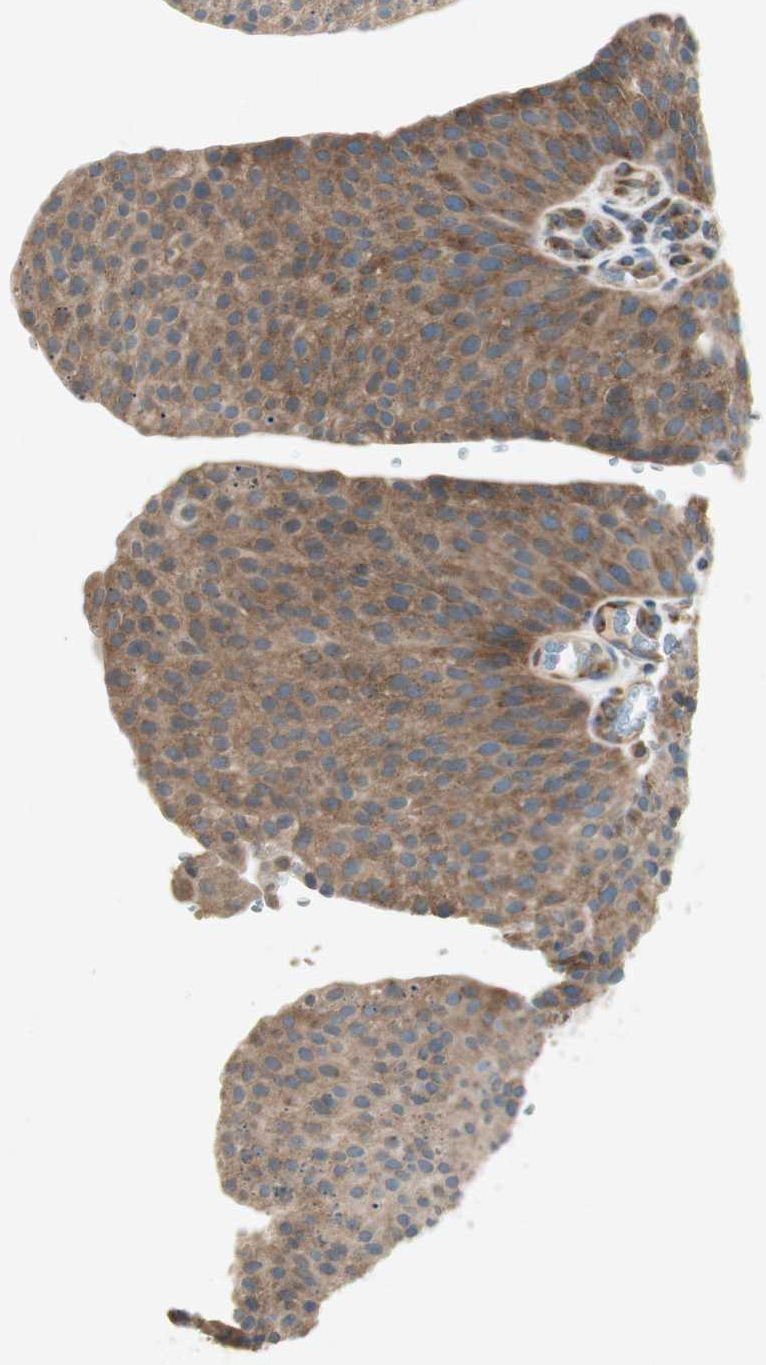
{"staining": {"intensity": "moderate", "quantity": ">75%", "location": "cytoplasmic/membranous"}, "tissue": "urothelial cancer", "cell_type": "Tumor cells", "image_type": "cancer", "snomed": [{"axis": "morphology", "description": "Urothelial carcinoma, Low grade"}, {"axis": "topography", "description": "Smooth muscle"}, {"axis": "topography", "description": "Urinary bladder"}], "caption": "Tumor cells show moderate cytoplasmic/membranous staining in approximately >75% of cells in urothelial carcinoma (low-grade).", "gene": "CHADL", "patient": {"sex": "male", "age": 60}}